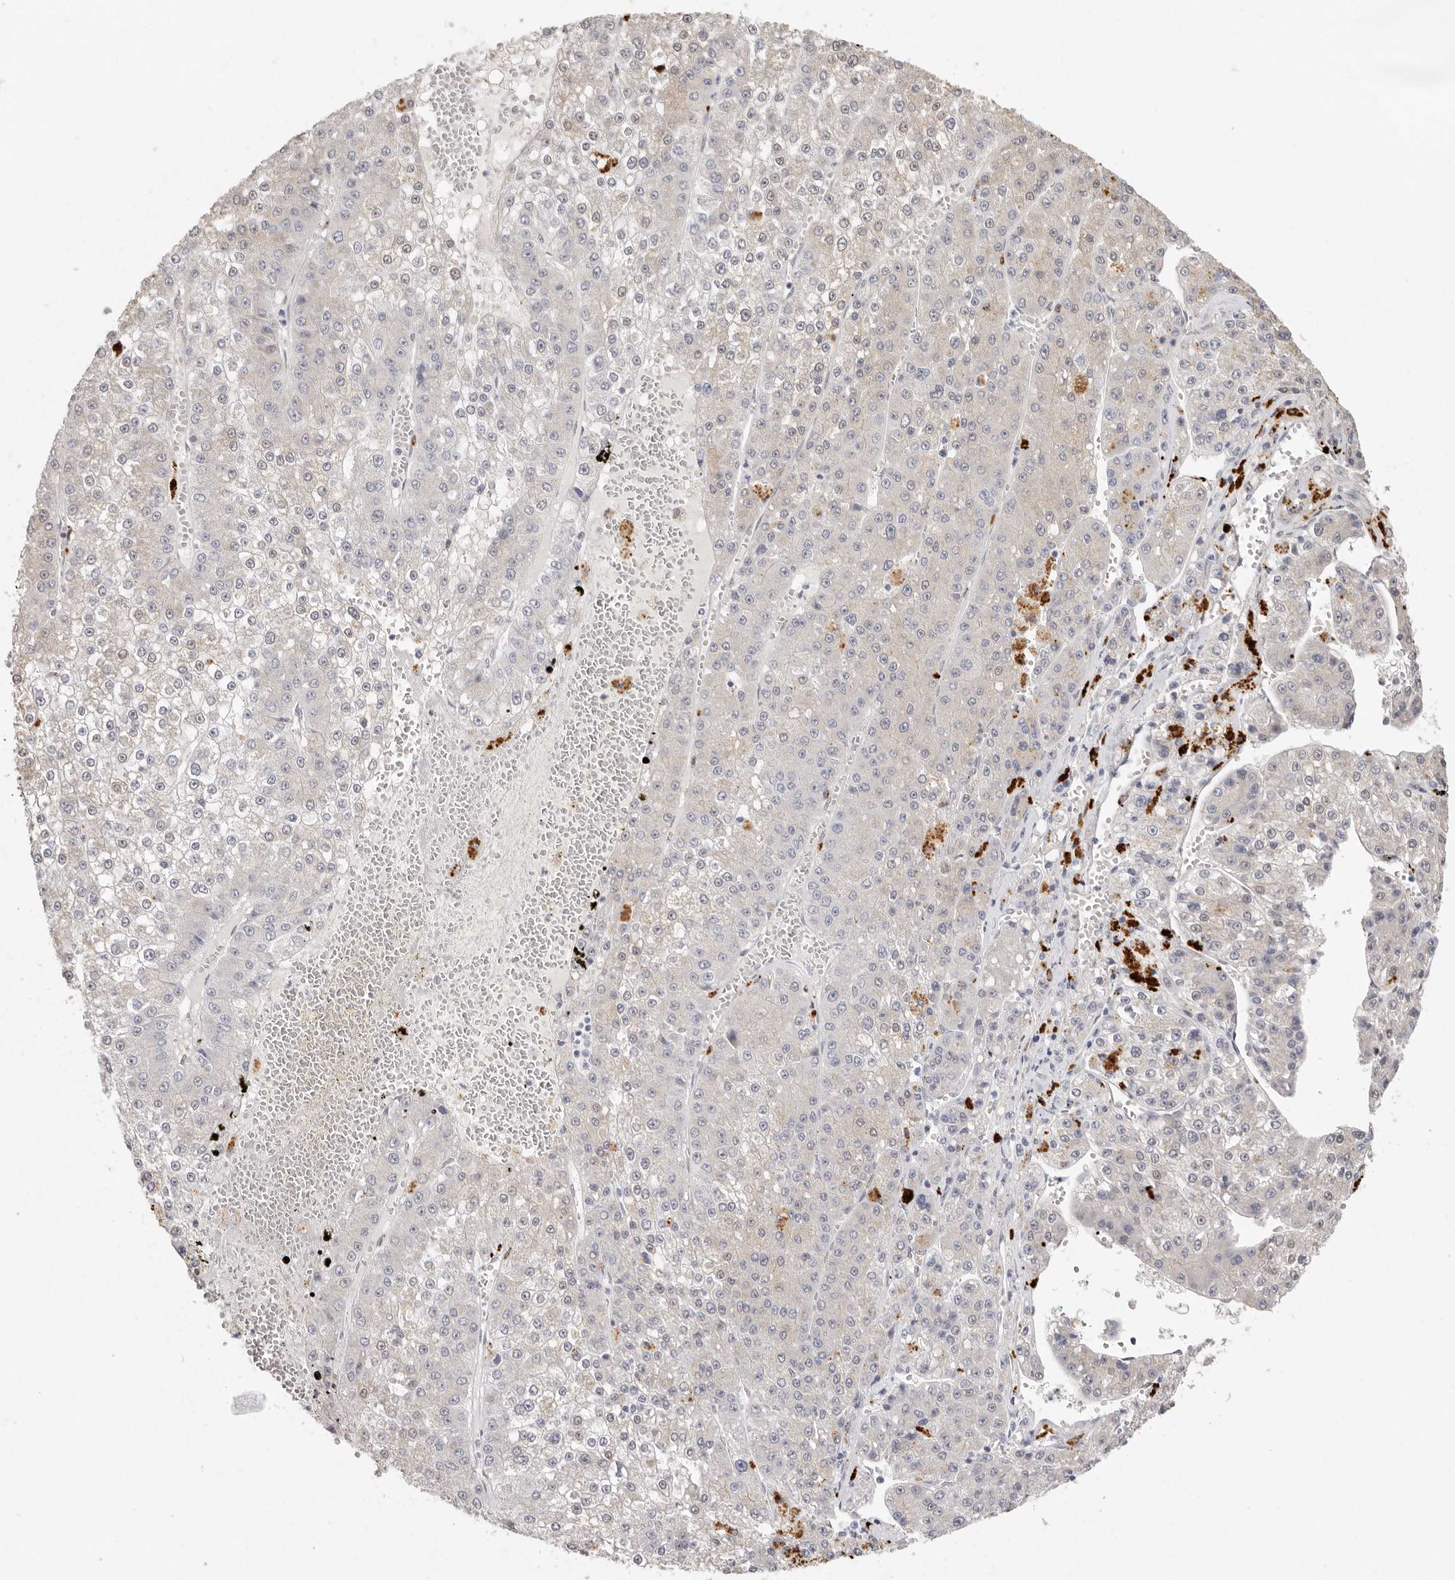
{"staining": {"intensity": "negative", "quantity": "none", "location": "none"}, "tissue": "liver cancer", "cell_type": "Tumor cells", "image_type": "cancer", "snomed": [{"axis": "morphology", "description": "Carcinoma, Hepatocellular, NOS"}, {"axis": "topography", "description": "Liver"}], "caption": "An immunohistochemistry photomicrograph of liver cancer (hepatocellular carcinoma) is shown. There is no staining in tumor cells of liver cancer (hepatocellular carcinoma). (Stains: DAB IHC with hematoxylin counter stain, Microscopy: brightfield microscopy at high magnification).", "gene": "FAM185A", "patient": {"sex": "female", "age": 73}}